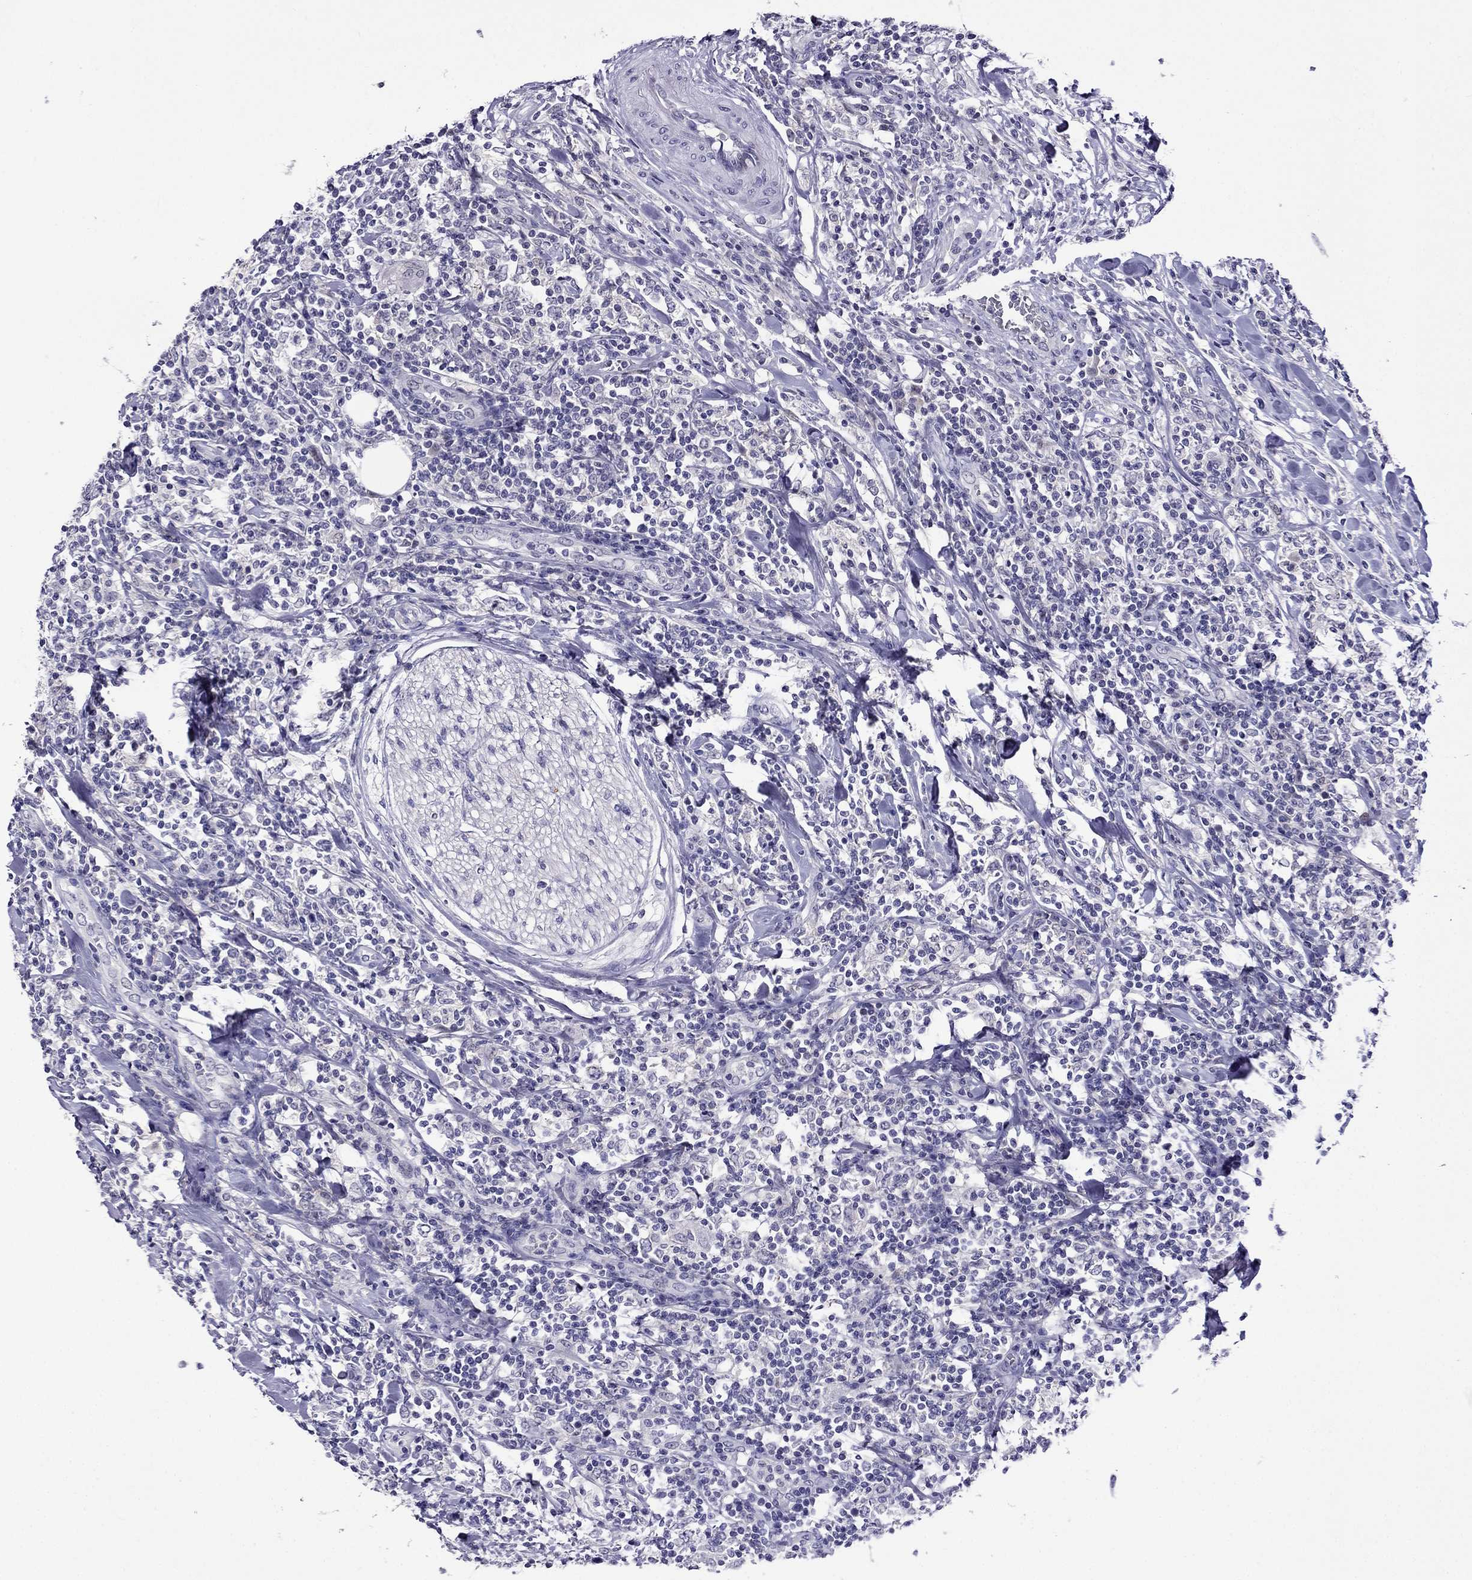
{"staining": {"intensity": "negative", "quantity": "none", "location": "none"}, "tissue": "lymphoma", "cell_type": "Tumor cells", "image_type": "cancer", "snomed": [{"axis": "morphology", "description": "Malignant lymphoma, non-Hodgkin's type, High grade"}, {"axis": "topography", "description": "Lymph node"}], "caption": "IHC of human lymphoma exhibits no expression in tumor cells.", "gene": "SPTBN4", "patient": {"sex": "female", "age": 84}}